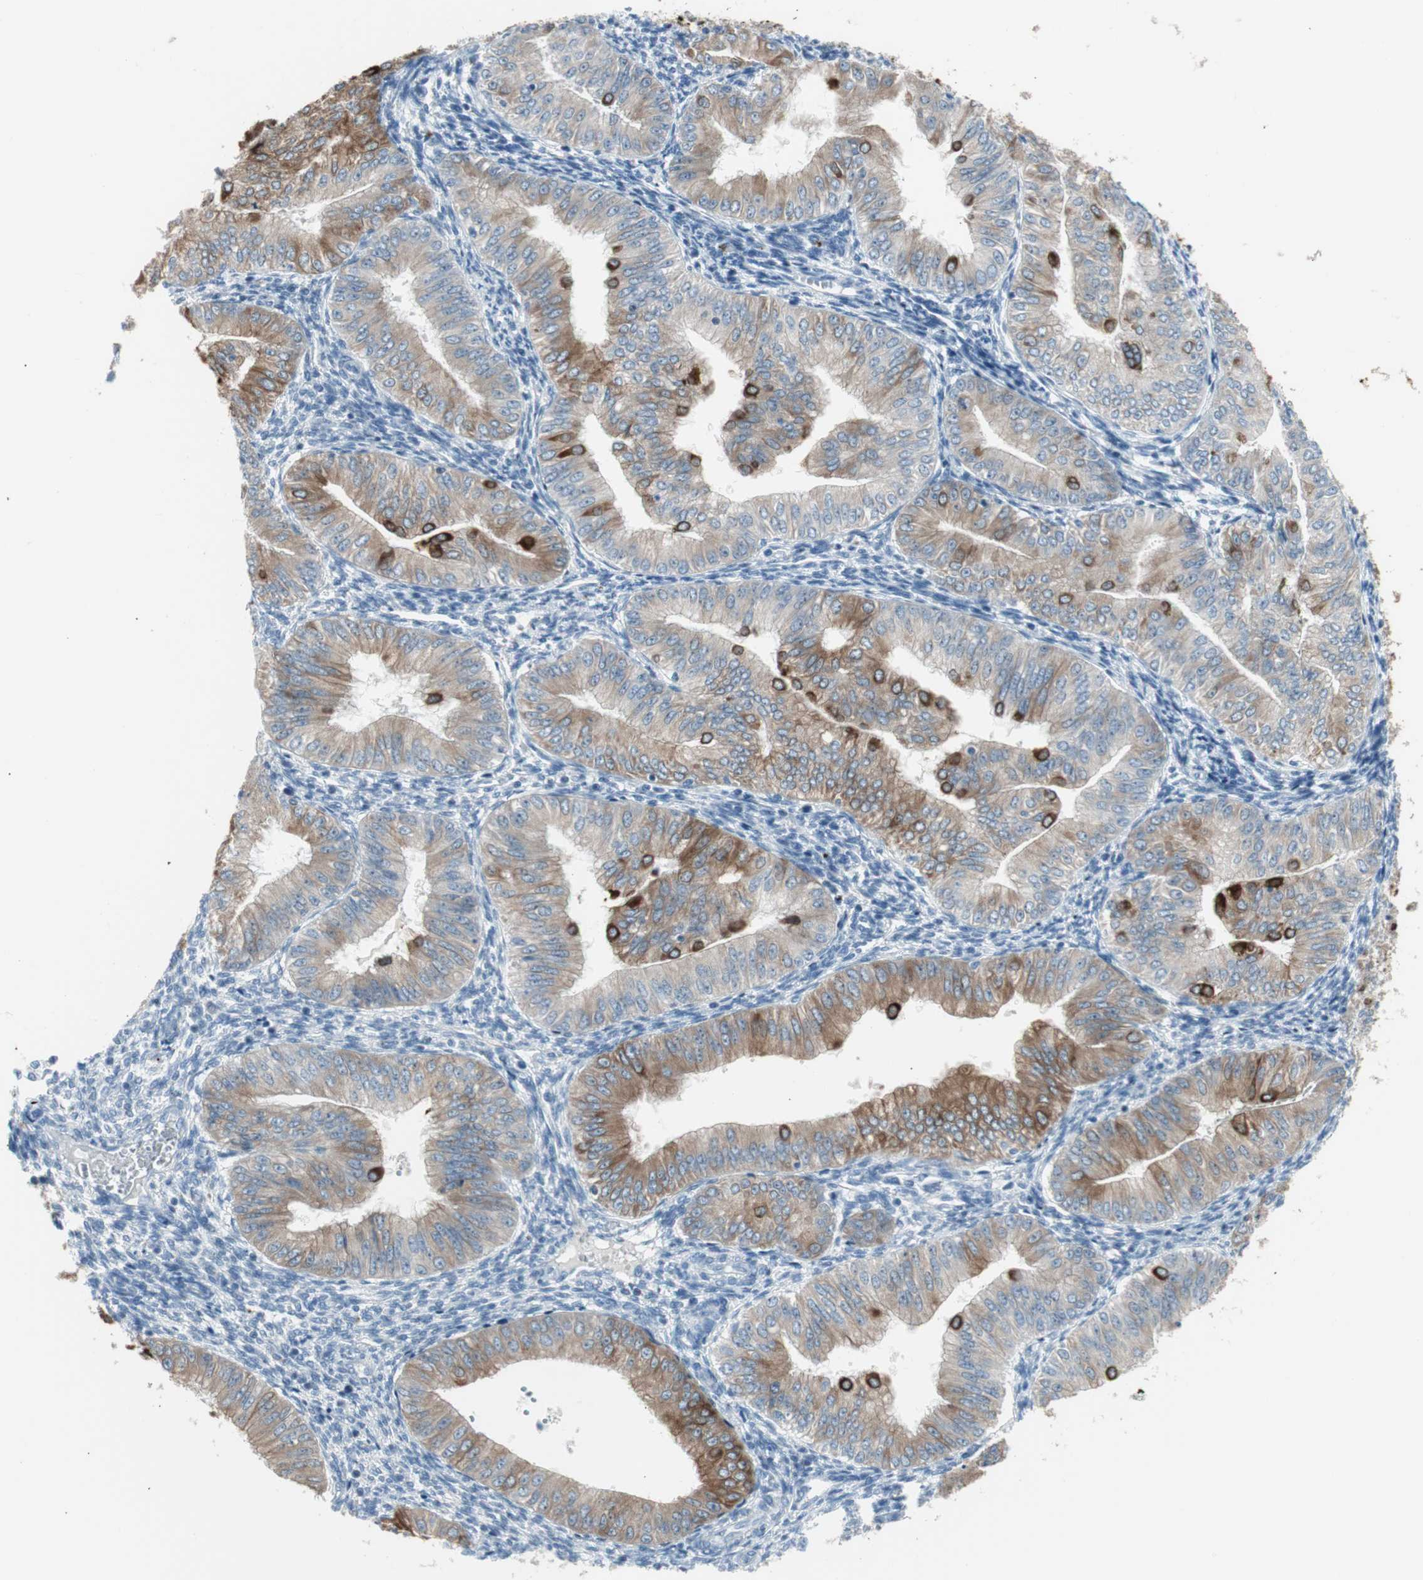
{"staining": {"intensity": "moderate", "quantity": ">75%", "location": "cytoplasmic/membranous"}, "tissue": "endometrial cancer", "cell_type": "Tumor cells", "image_type": "cancer", "snomed": [{"axis": "morphology", "description": "Normal tissue, NOS"}, {"axis": "morphology", "description": "Adenocarcinoma, NOS"}, {"axis": "topography", "description": "Endometrium"}], "caption": "A medium amount of moderate cytoplasmic/membranous positivity is appreciated in approximately >75% of tumor cells in adenocarcinoma (endometrial) tissue.", "gene": "AGR2", "patient": {"sex": "female", "age": 53}}